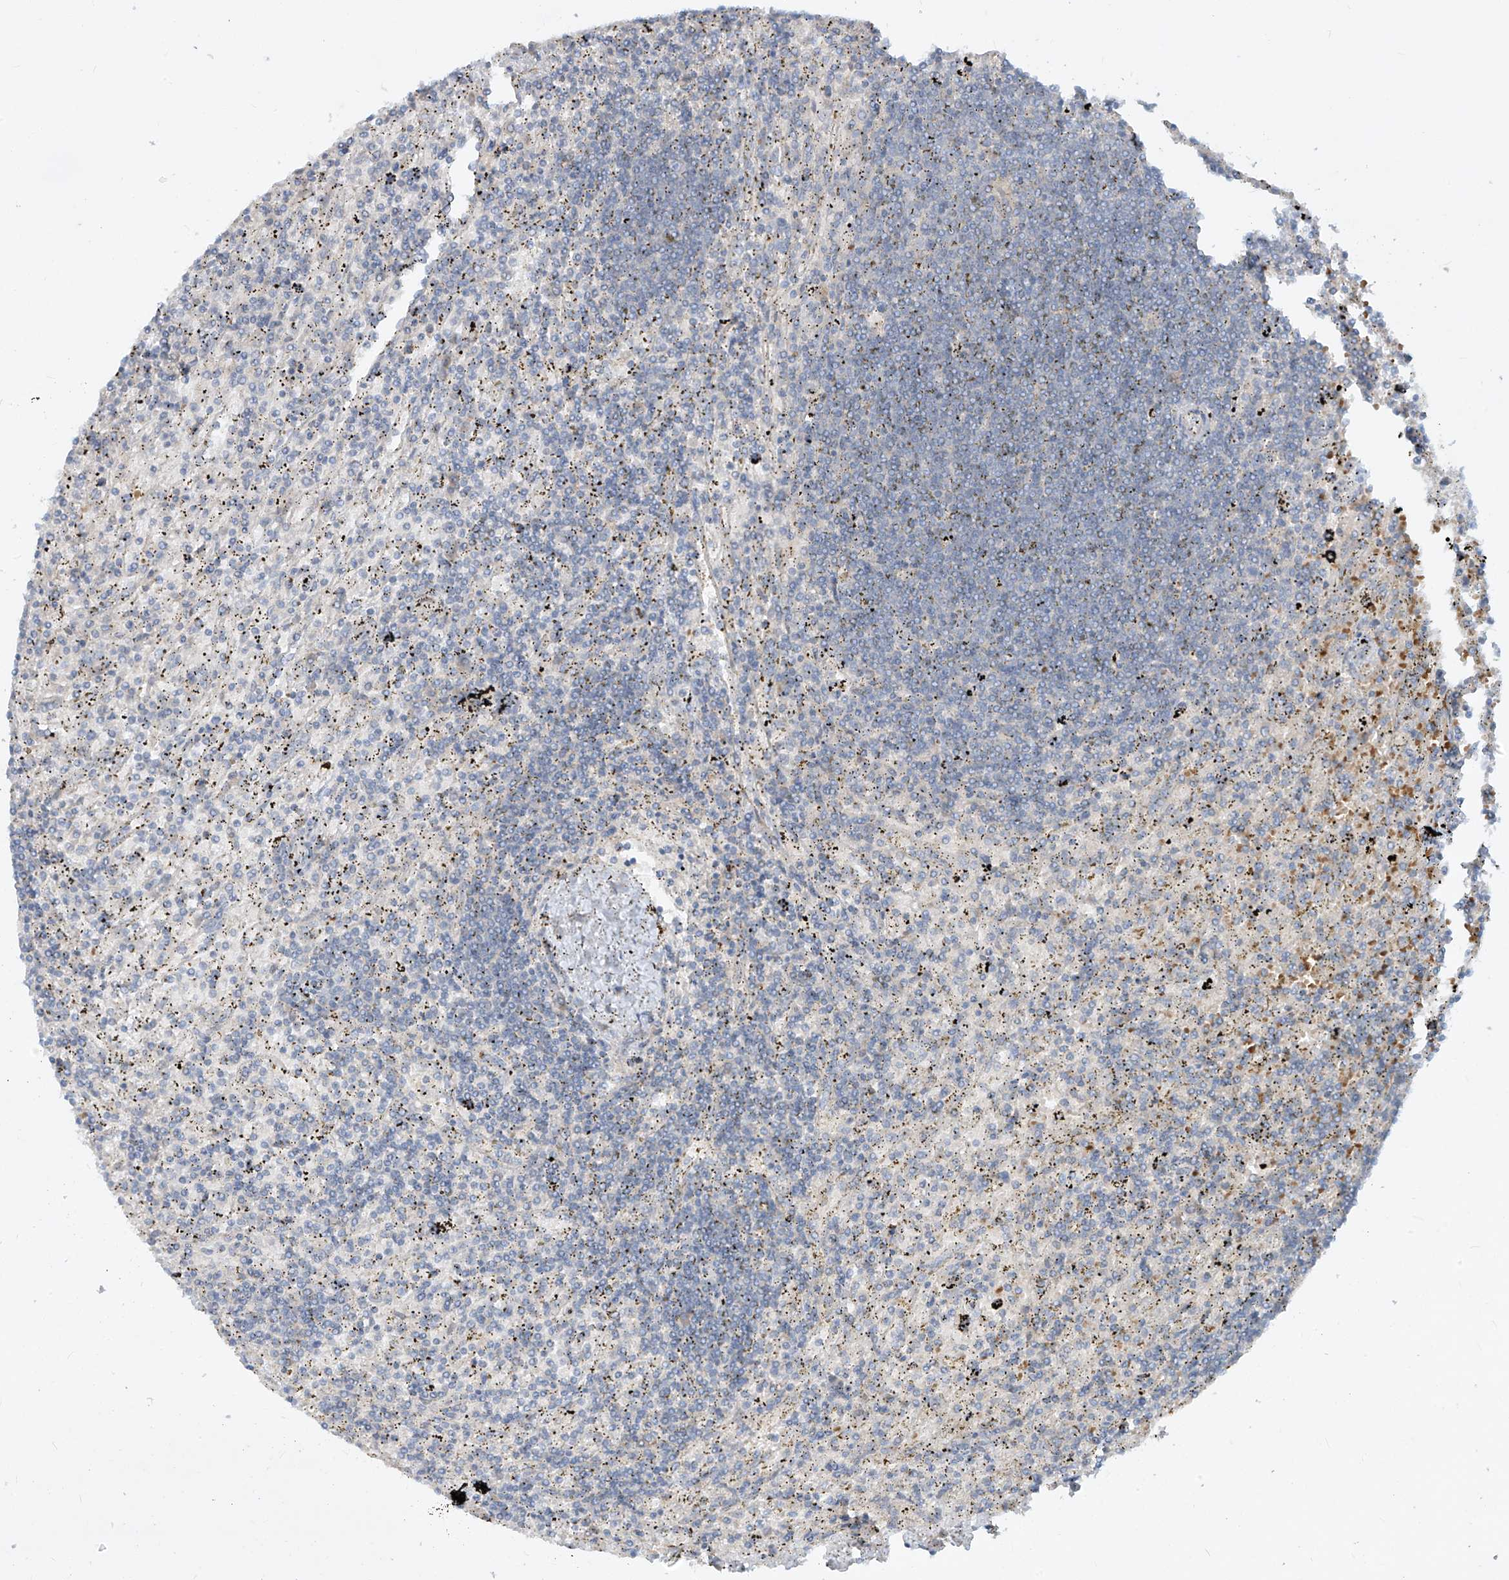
{"staining": {"intensity": "negative", "quantity": "none", "location": "none"}, "tissue": "lymphoma", "cell_type": "Tumor cells", "image_type": "cancer", "snomed": [{"axis": "morphology", "description": "Malignant lymphoma, non-Hodgkin's type, Low grade"}, {"axis": "topography", "description": "Spleen"}], "caption": "Protein analysis of lymphoma shows no significant positivity in tumor cells.", "gene": "DGKQ", "patient": {"sex": "male", "age": 76}}